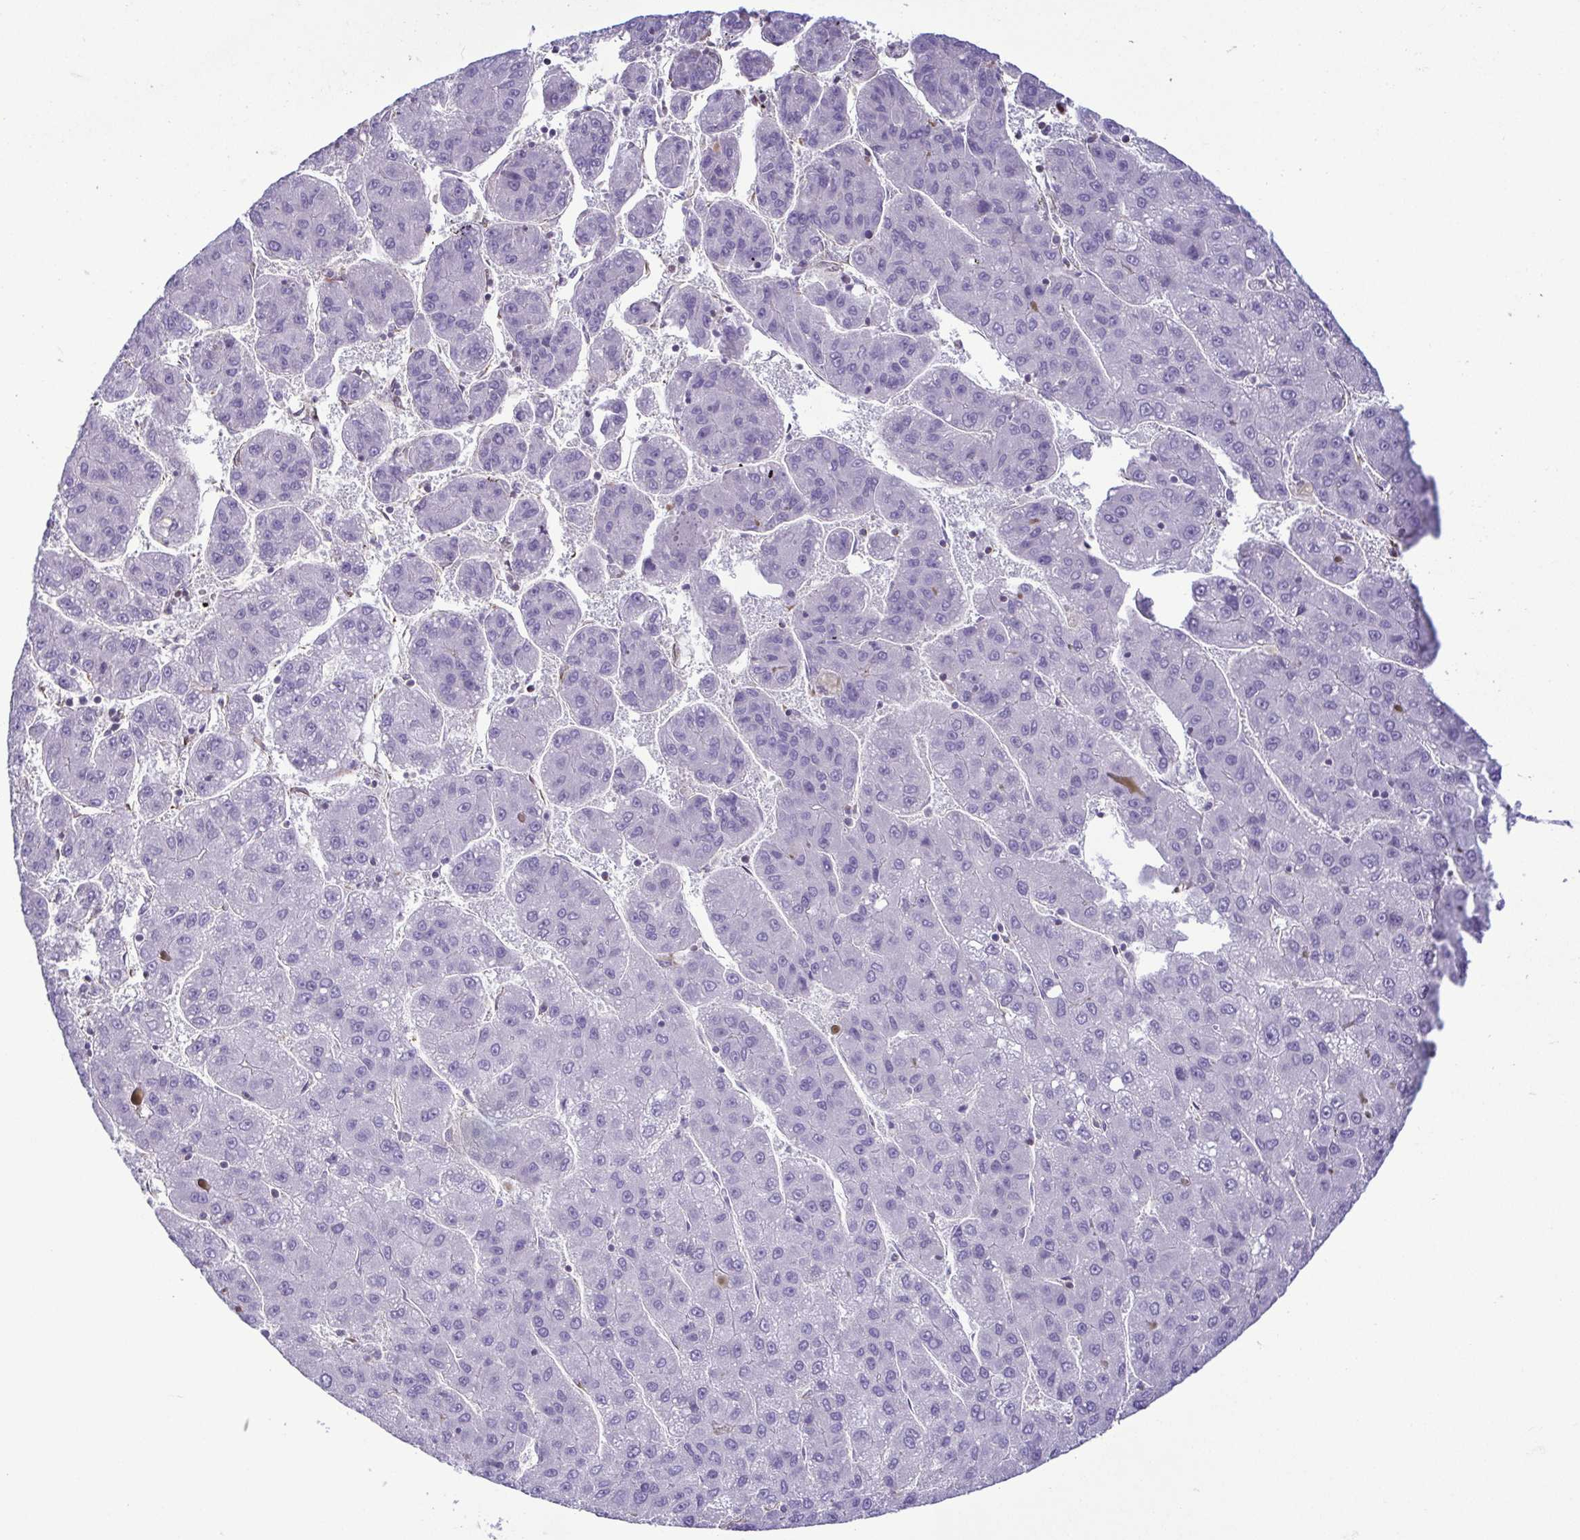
{"staining": {"intensity": "negative", "quantity": "none", "location": "none"}, "tissue": "liver cancer", "cell_type": "Tumor cells", "image_type": "cancer", "snomed": [{"axis": "morphology", "description": "Carcinoma, Hepatocellular, NOS"}, {"axis": "topography", "description": "Liver"}], "caption": "This is a photomicrograph of immunohistochemistry staining of liver hepatocellular carcinoma, which shows no staining in tumor cells. (IHC, brightfield microscopy, high magnification).", "gene": "MYL10", "patient": {"sex": "female", "age": 82}}